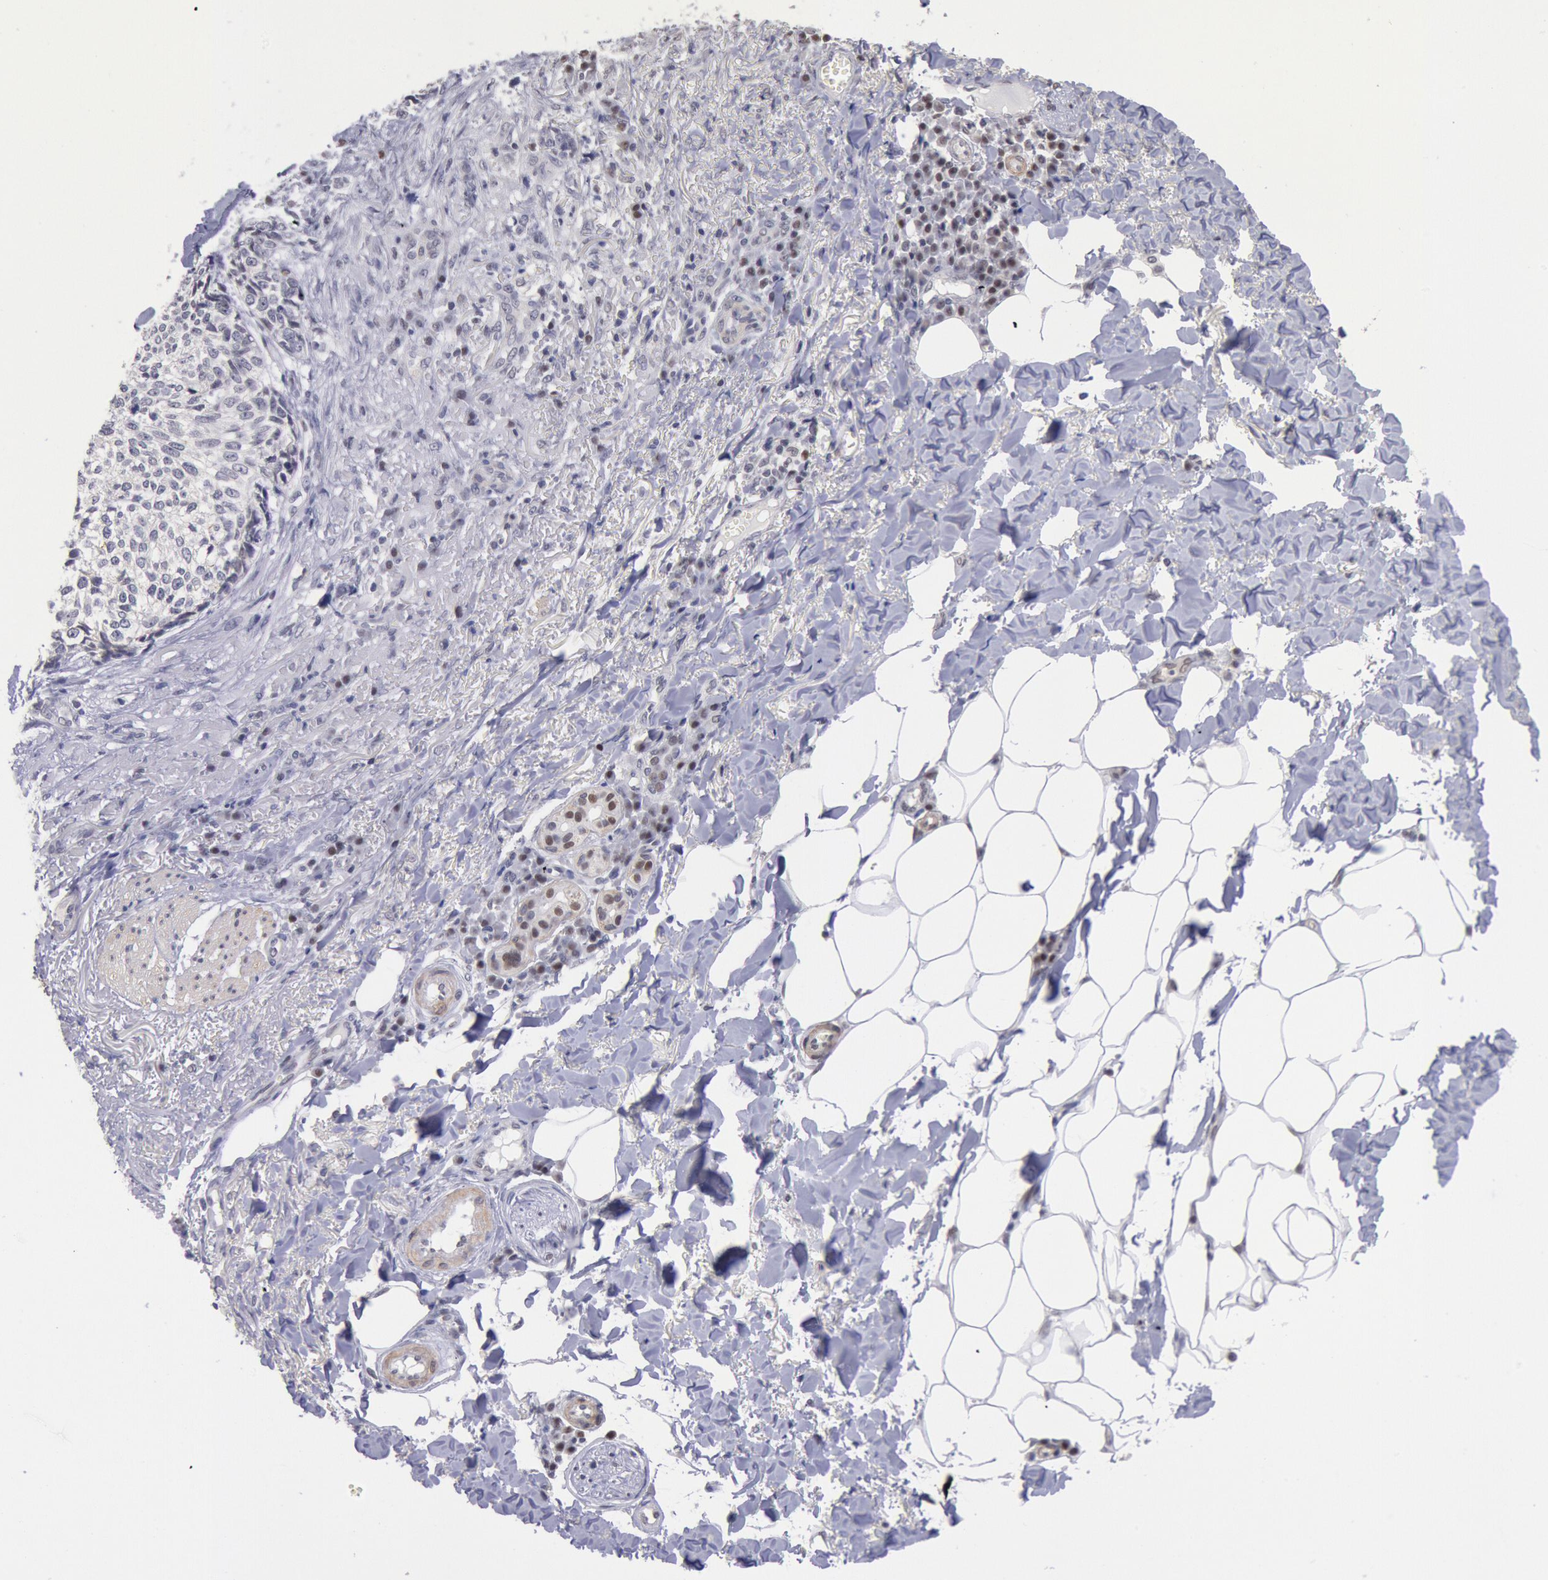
{"staining": {"intensity": "weak", "quantity": "<25%", "location": "nuclear"}, "tissue": "skin cancer", "cell_type": "Tumor cells", "image_type": "cancer", "snomed": [{"axis": "morphology", "description": "Basal cell carcinoma"}, {"axis": "topography", "description": "Skin"}], "caption": "IHC photomicrograph of neoplastic tissue: basal cell carcinoma (skin) stained with DAB exhibits no significant protein positivity in tumor cells. The staining was performed using DAB to visualize the protein expression in brown, while the nuclei were stained in blue with hematoxylin (Magnification: 20x).", "gene": "MYH7", "patient": {"sex": "female", "age": 89}}